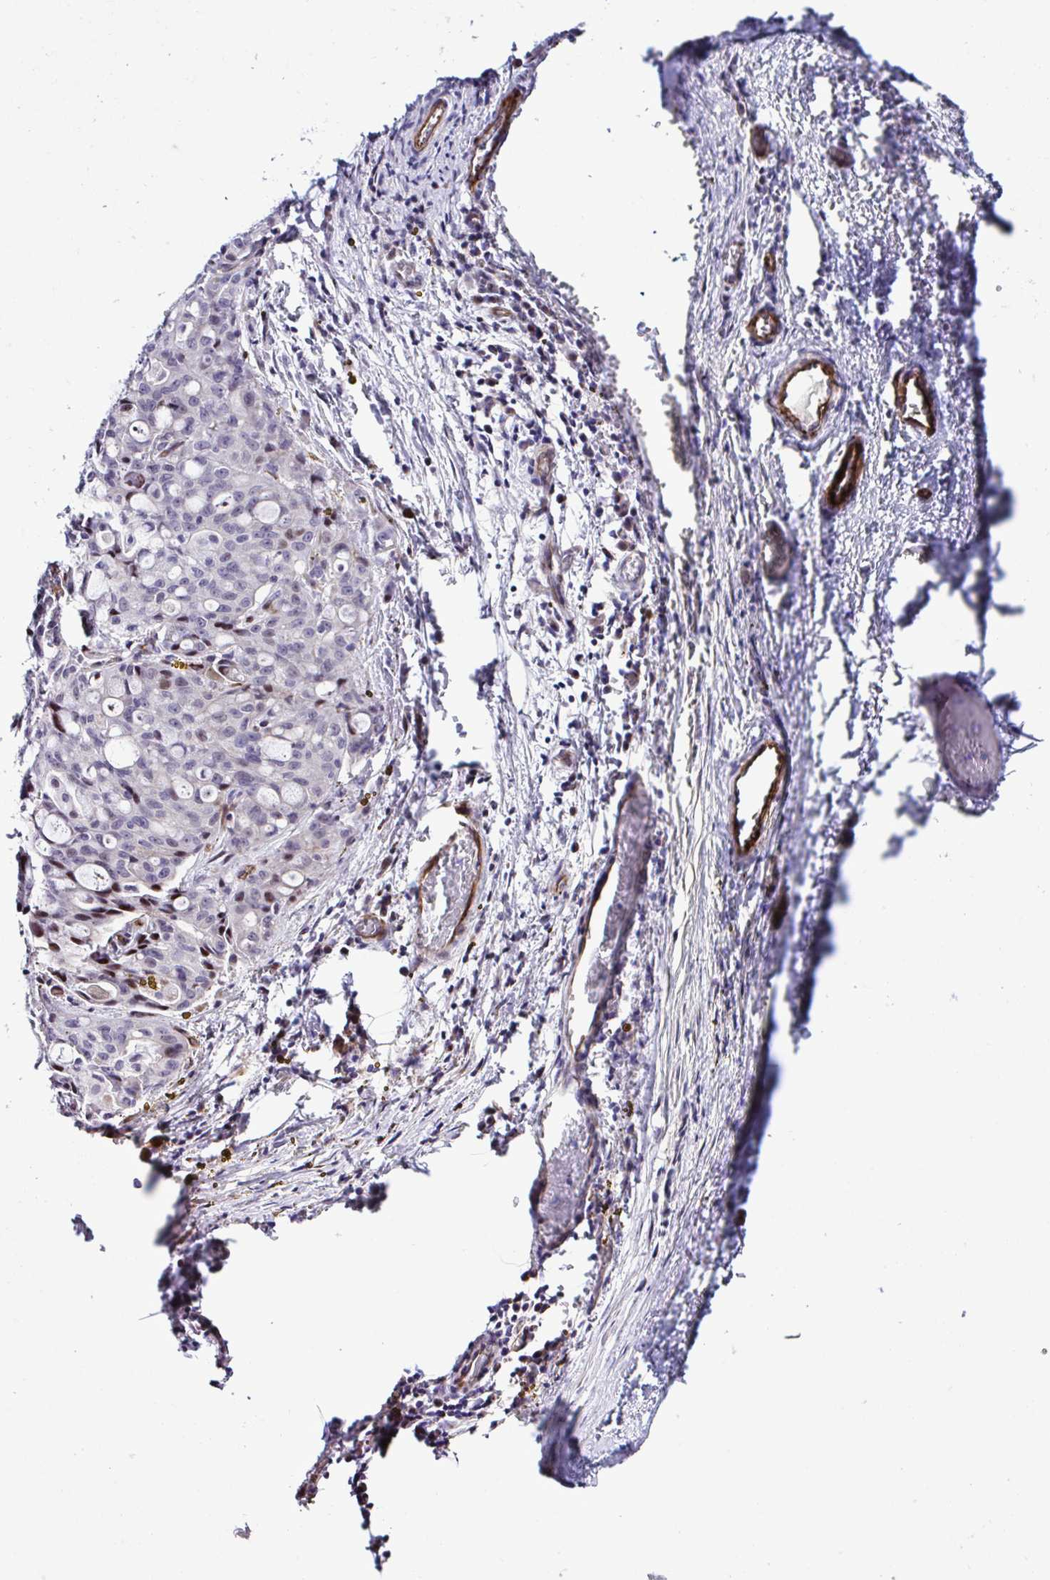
{"staining": {"intensity": "moderate", "quantity": "25%-75%", "location": "nuclear"}, "tissue": "lung cancer", "cell_type": "Tumor cells", "image_type": "cancer", "snomed": [{"axis": "morphology", "description": "Adenocarcinoma, NOS"}, {"axis": "topography", "description": "Lung"}], "caption": "The photomicrograph exhibits immunohistochemical staining of lung cancer (adenocarcinoma). There is moderate nuclear staining is appreciated in approximately 25%-75% of tumor cells.", "gene": "FBXO34", "patient": {"sex": "female", "age": 44}}